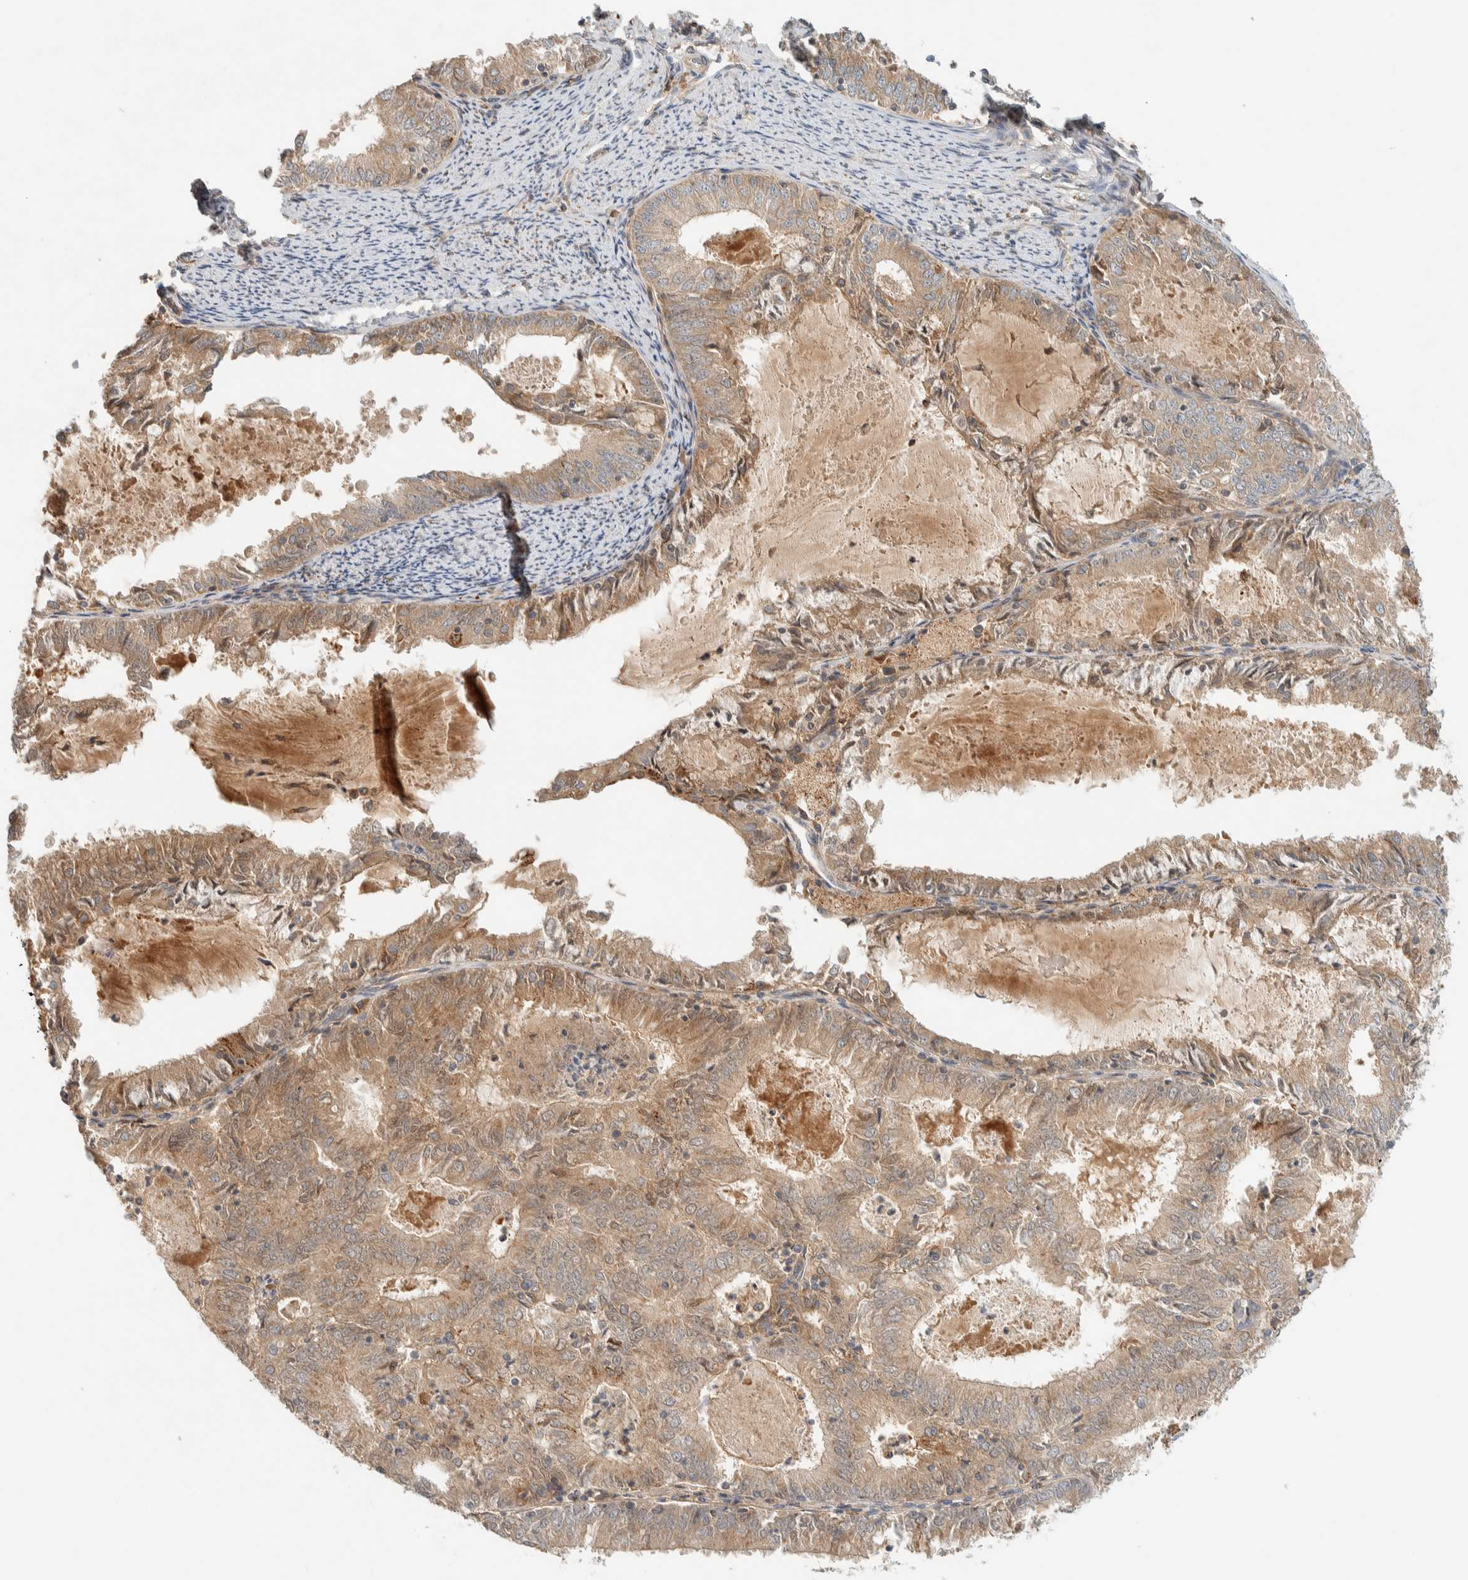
{"staining": {"intensity": "moderate", "quantity": ">75%", "location": "cytoplasmic/membranous"}, "tissue": "endometrial cancer", "cell_type": "Tumor cells", "image_type": "cancer", "snomed": [{"axis": "morphology", "description": "Adenocarcinoma, NOS"}, {"axis": "topography", "description": "Endometrium"}], "caption": "The immunohistochemical stain highlights moderate cytoplasmic/membranous positivity in tumor cells of adenocarcinoma (endometrial) tissue. (IHC, brightfield microscopy, high magnification).", "gene": "FAM167A", "patient": {"sex": "female", "age": 57}}